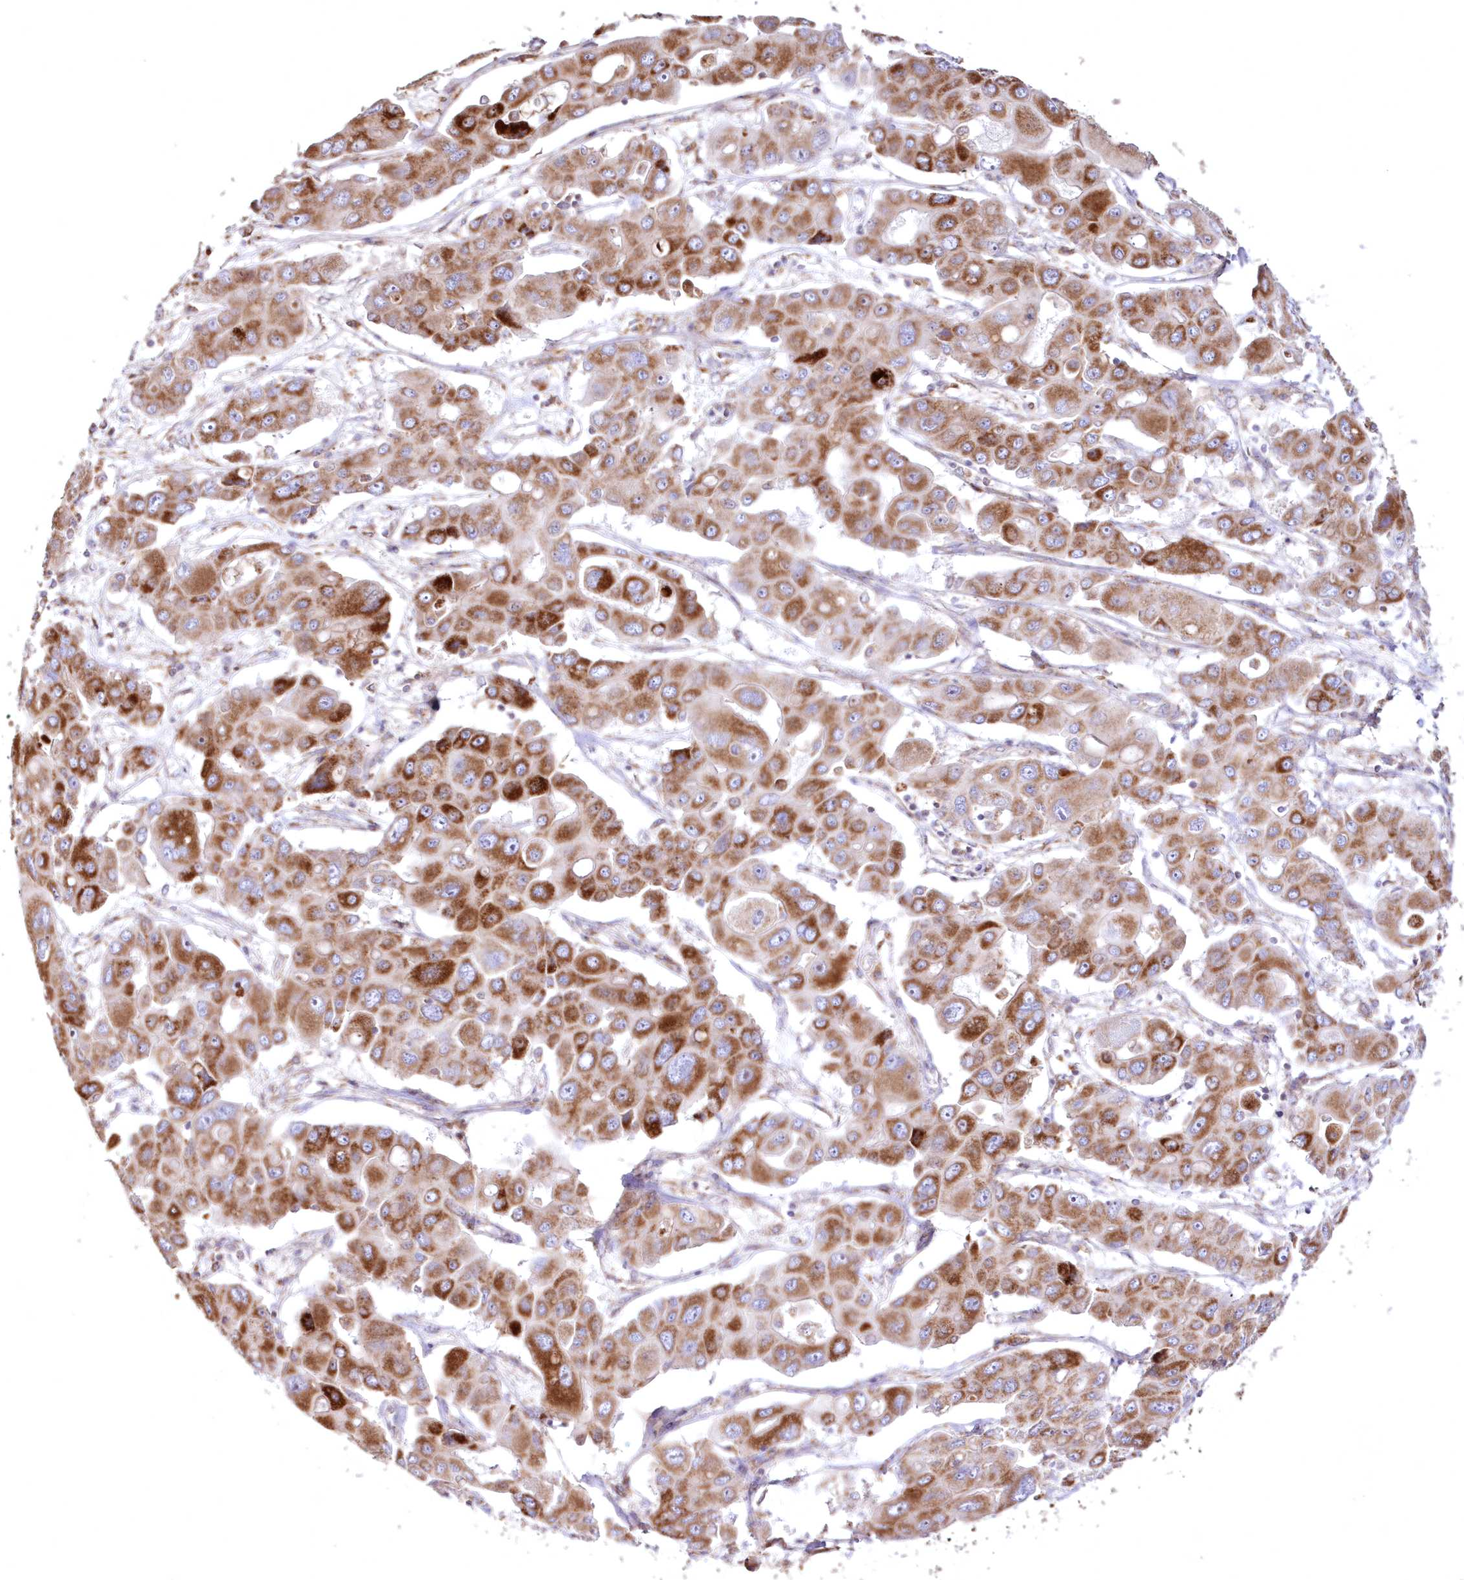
{"staining": {"intensity": "strong", "quantity": ">75%", "location": "cytoplasmic/membranous"}, "tissue": "liver cancer", "cell_type": "Tumor cells", "image_type": "cancer", "snomed": [{"axis": "morphology", "description": "Cholangiocarcinoma"}, {"axis": "topography", "description": "Liver"}], "caption": "A brown stain shows strong cytoplasmic/membranous positivity of a protein in human cholangiocarcinoma (liver) tumor cells. Ihc stains the protein in brown and the nuclei are stained blue.", "gene": "HADHB", "patient": {"sex": "male", "age": 67}}